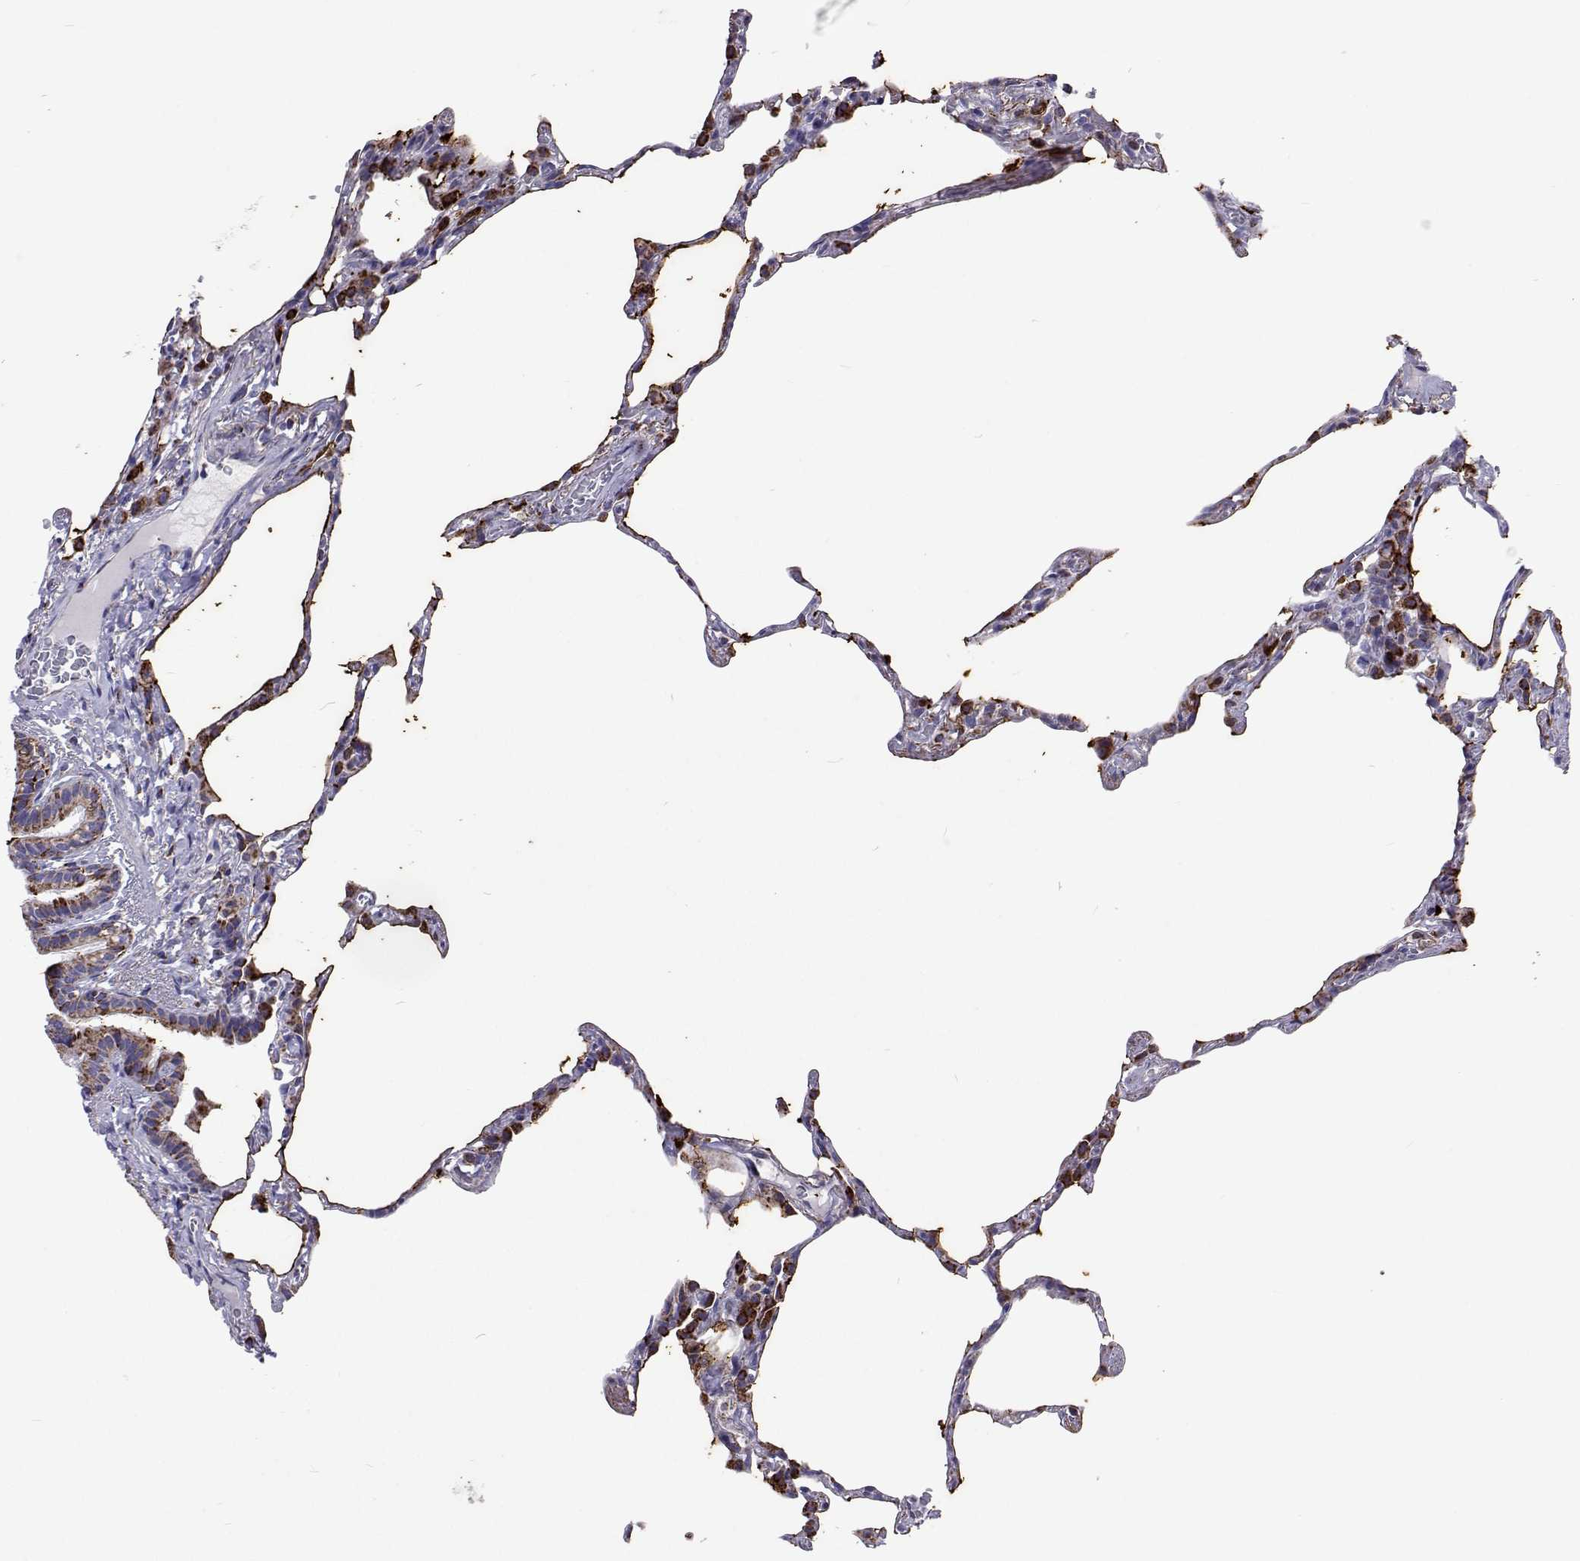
{"staining": {"intensity": "strong", "quantity": "25%-75%", "location": "cytoplasmic/membranous"}, "tissue": "lung", "cell_type": "Alveolar cells", "image_type": "normal", "snomed": [{"axis": "morphology", "description": "Normal tissue, NOS"}, {"axis": "topography", "description": "Lung"}], "caption": "Lung stained with a brown dye exhibits strong cytoplasmic/membranous positive expression in approximately 25%-75% of alveolar cells.", "gene": "MCCC2", "patient": {"sex": "female", "age": 57}}